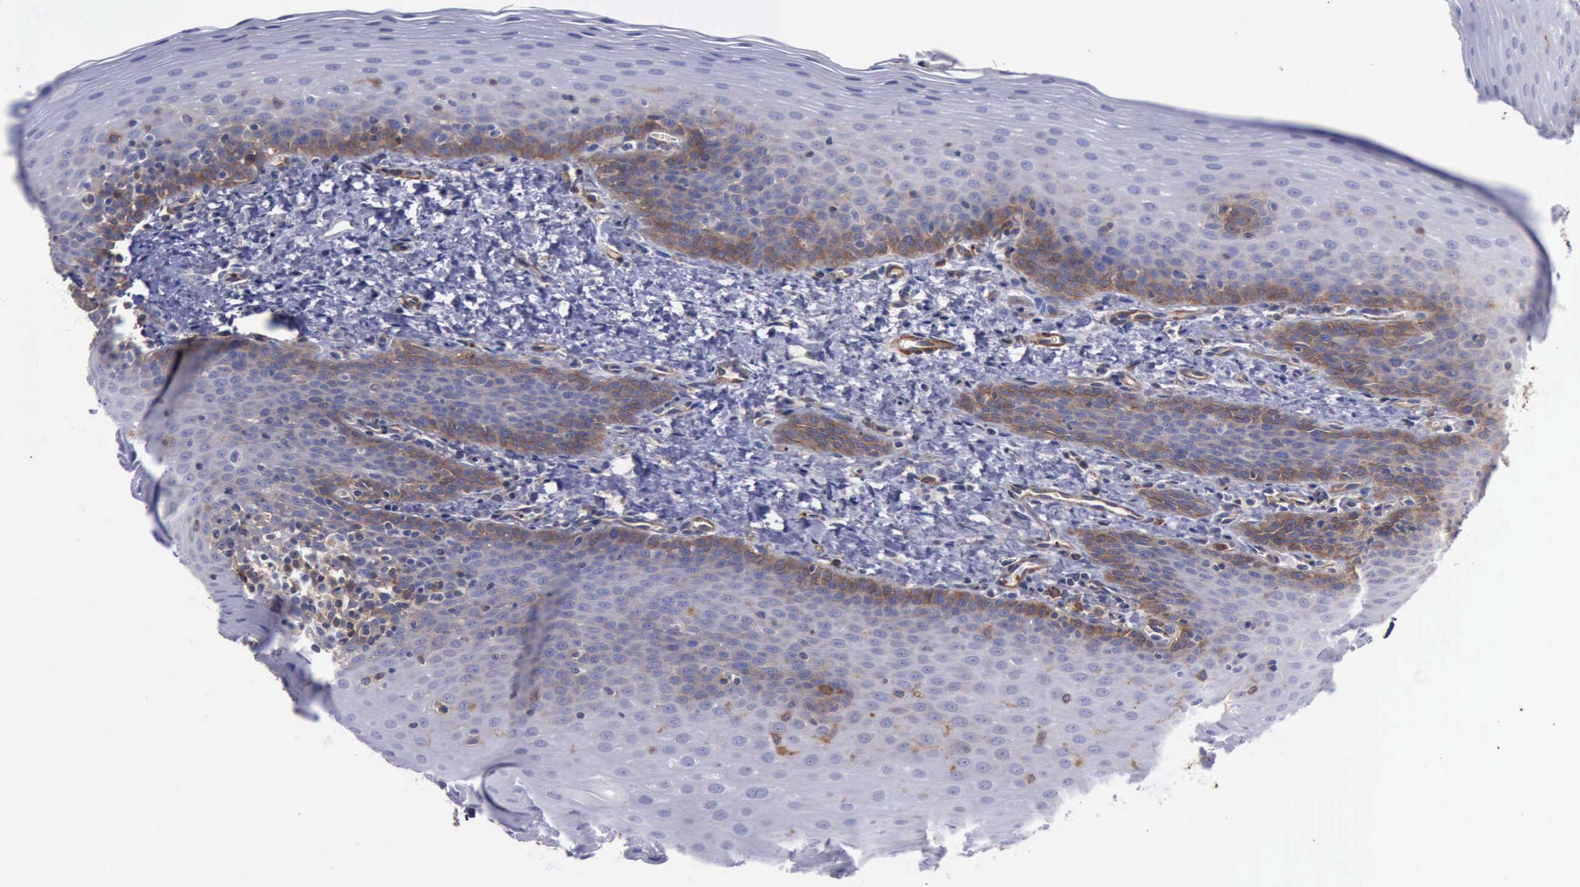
{"staining": {"intensity": "moderate", "quantity": "<25%", "location": "cytoplasmic/membranous"}, "tissue": "oral mucosa", "cell_type": "Squamous epithelial cells", "image_type": "normal", "snomed": [{"axis": "morphology", "description": "Normal tissue, NOS"}, {"axis": "topography", "description": "Oral tissue"}], "caption": "Immunohistochemistry micrograph of unremarkable oral mucosa: human oral mucosa stained using immunohistochemistry (IHC) demonstrates low levels of moderate protein expression localized specifically in the cytoplasmic/membranous of squamous epithelial cells, appearing as a cytoplasmic/membranous brown color.", "gene": "FLNA", "patient": {"sex": "male", "age": 20}}